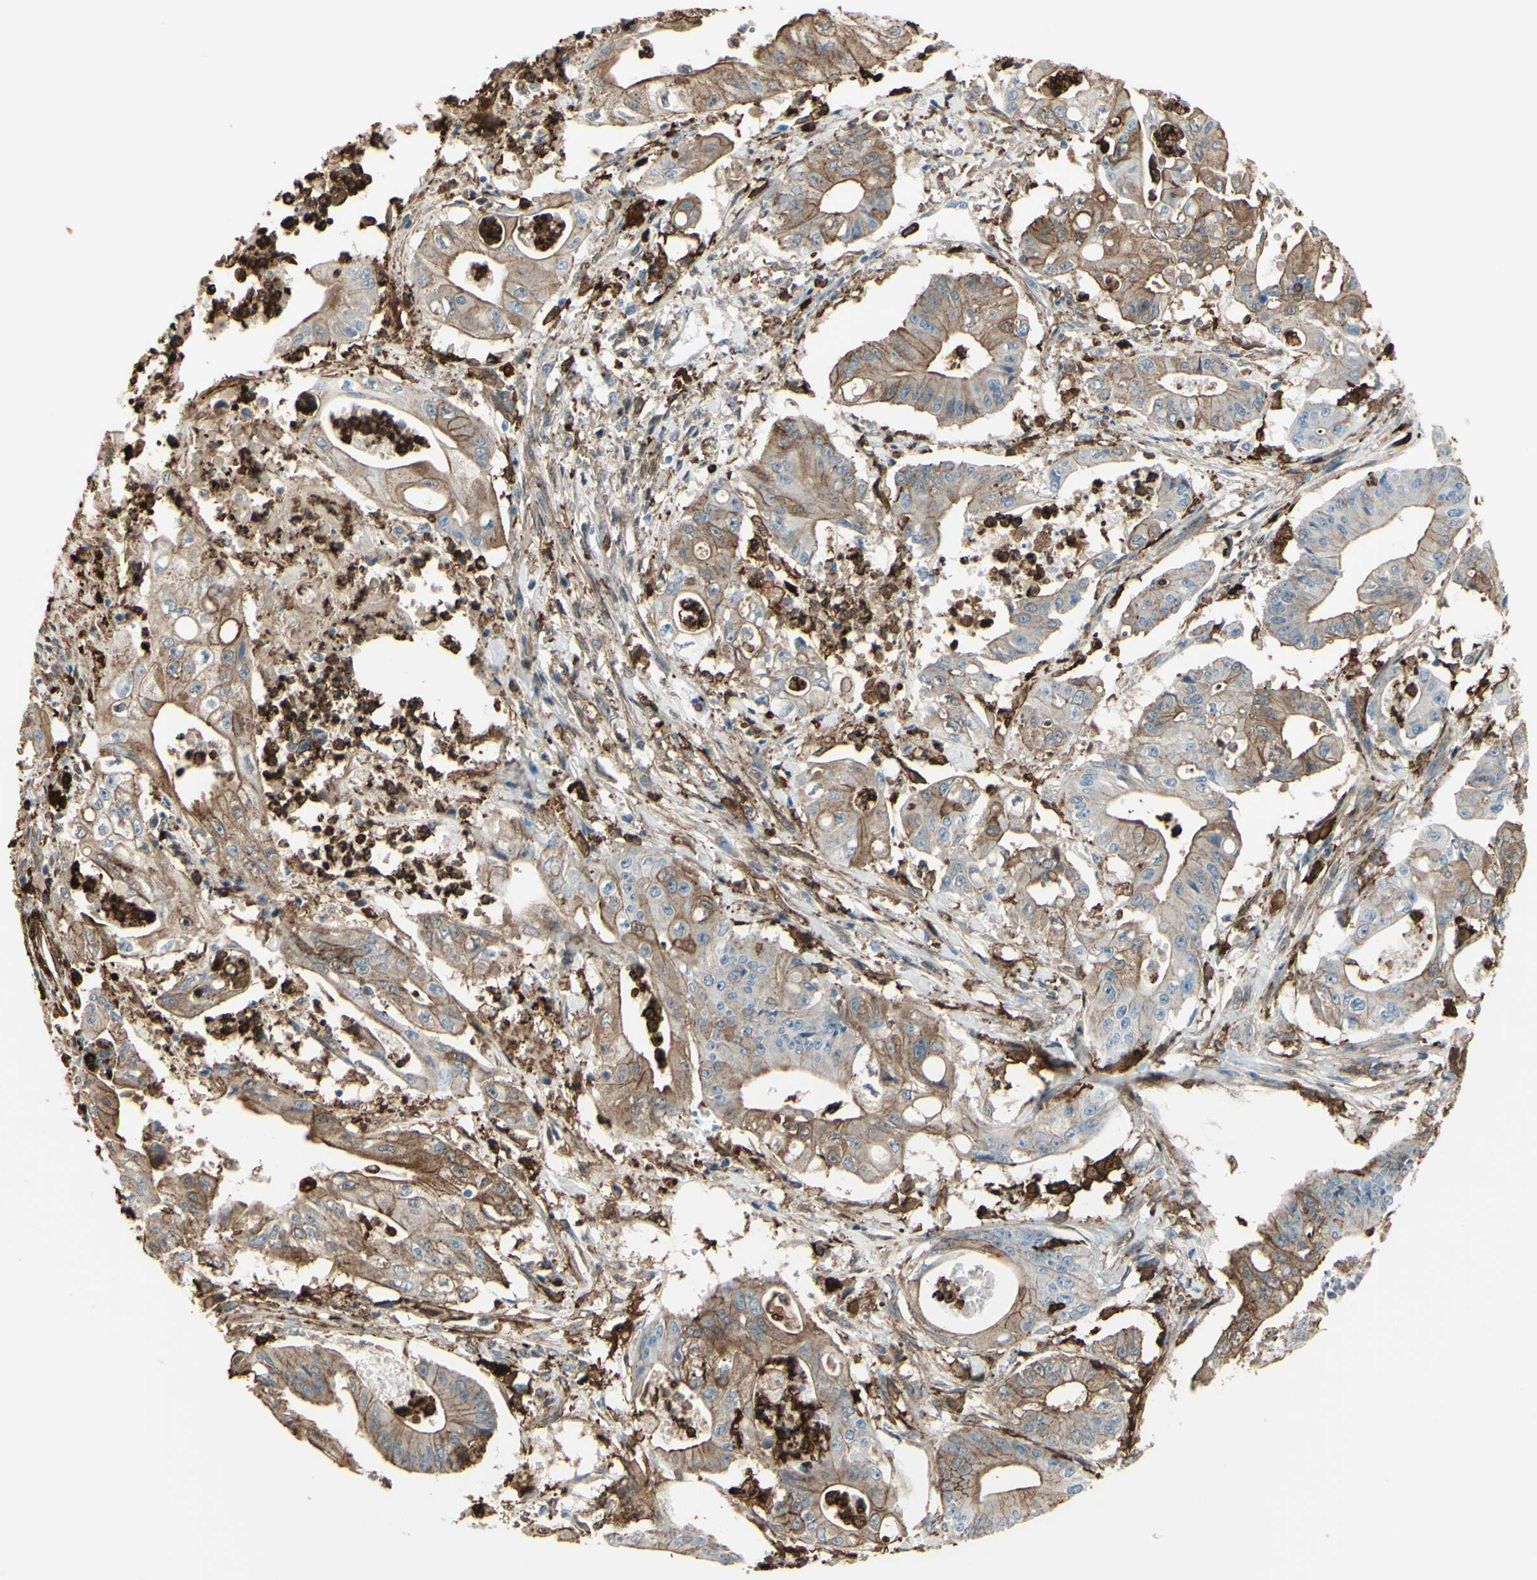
{"staining": {"intensity": "moderate", "quantity": "25%-75%", "location": "cytoplasmic/membranous"}, "tissue": "pancreatic cancer", "cell_type": "Tumor cells", "image_type": "cancer", "snomed": [{"axis": "morphology", "description": "Normal tissue, NOS"}, {"axis": "topography", "description": "Lymph node"}], "caption": "A brown stain labels moderate cytoplasmic/membranous positivity of a protein in pancreatic cancer tumor cells. Ihc stains the protein of interest in brown and the nuclei are stained blue.", "gene": "GSN", "patient": {"sex": "male", "age": 62}}